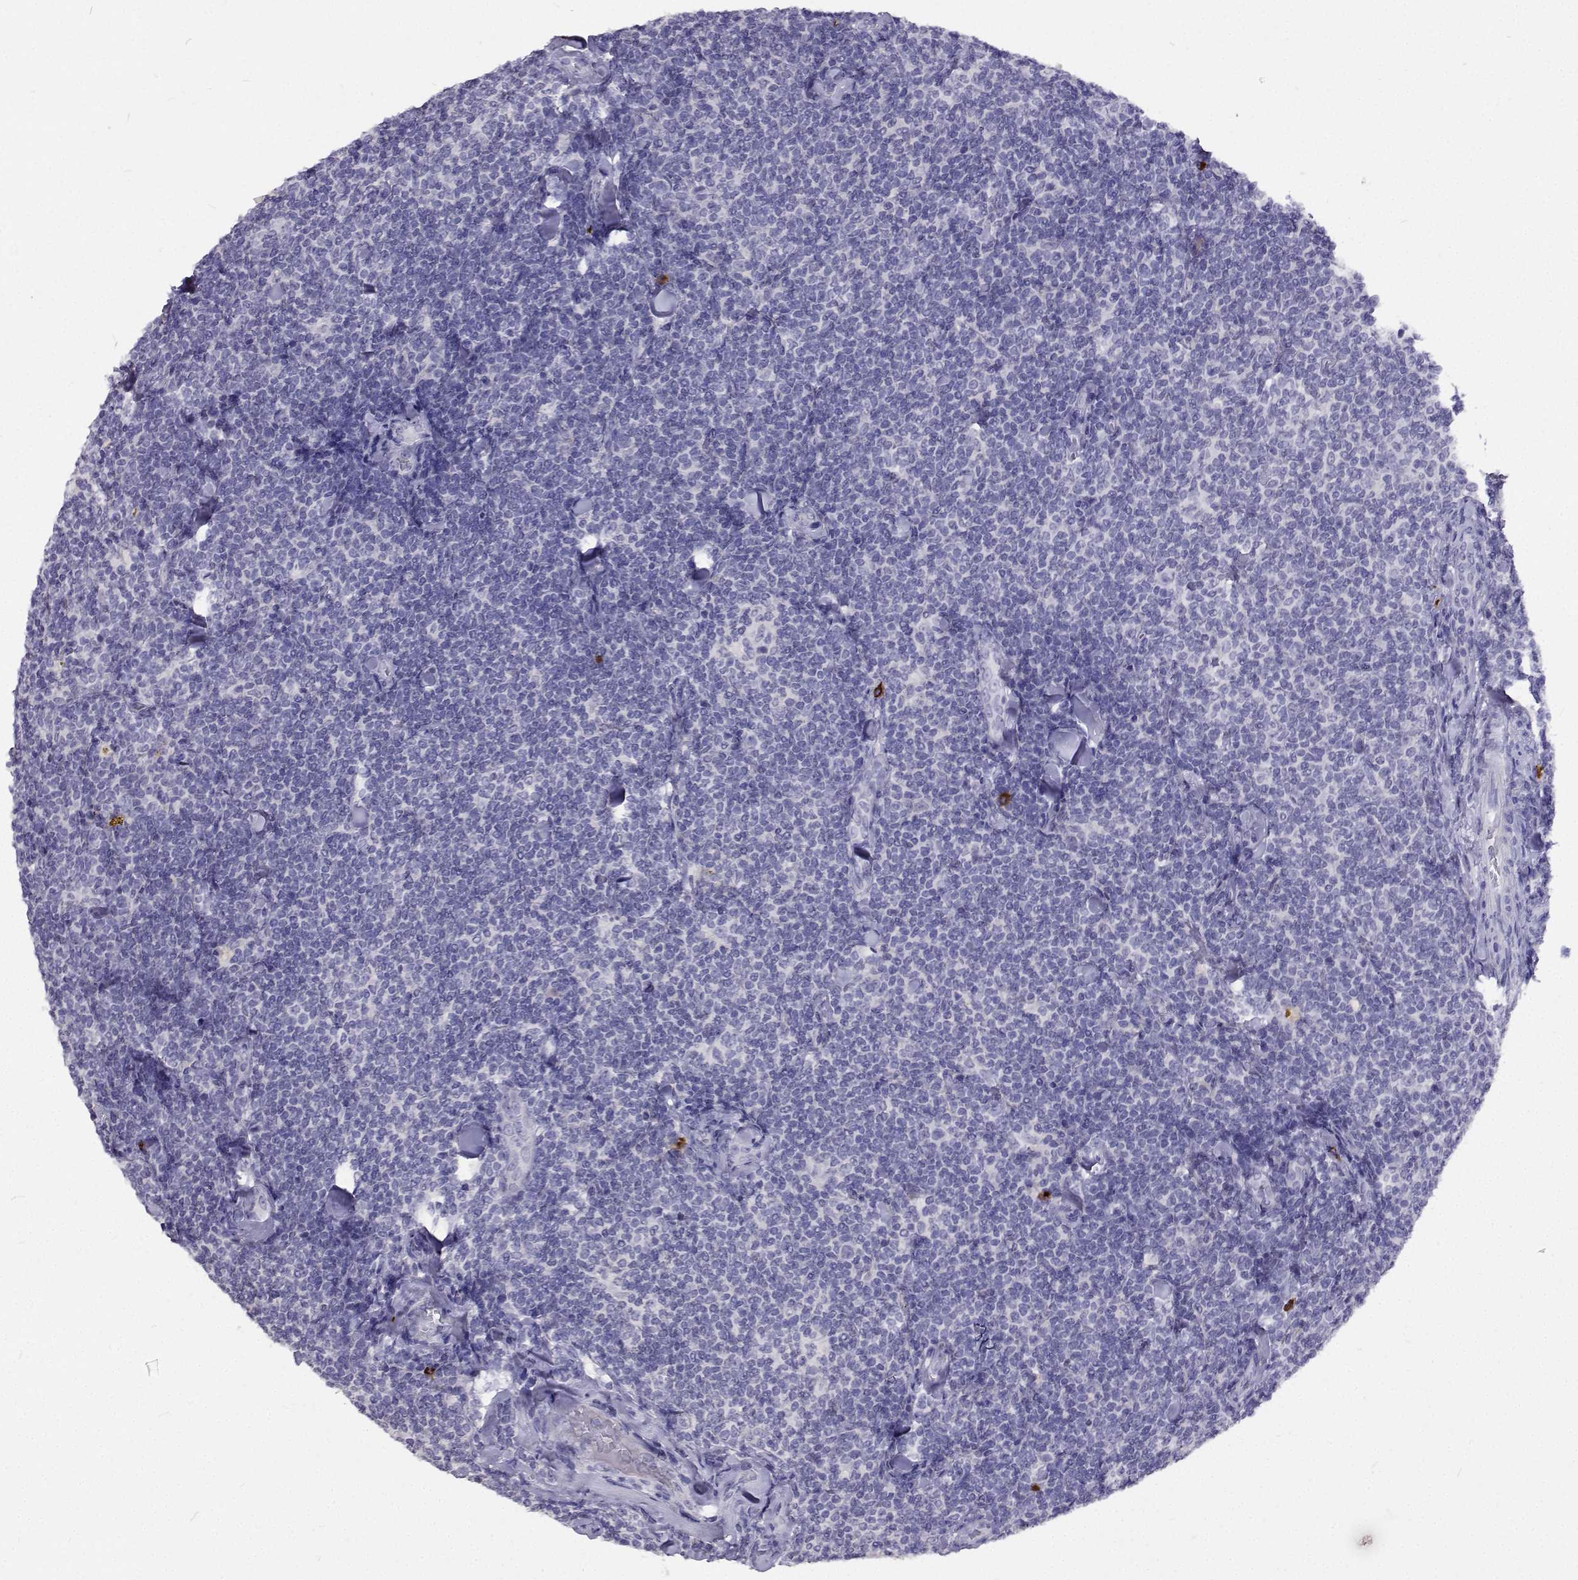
{"staining": {"intensity": "negative", "quantity": "none", "location": "none"}, "tissue": "lymphoma", "cell_type": "Tumor cells", "image_type": "cancer", "snomed": [{"axis": "morphology", "description": "Malignant lymphoma, non-Hodgkin's type, Low grade"}, {"axis": "topography", "description": "Lymph node"}], "caption": "Protein analysis of malignant lymphoma, non-Hodgkin's type (low-grade) shows no significant expression in tumor cells.", "gene": "CFAP44", "patient": {"sex": "female", "age": 56}}